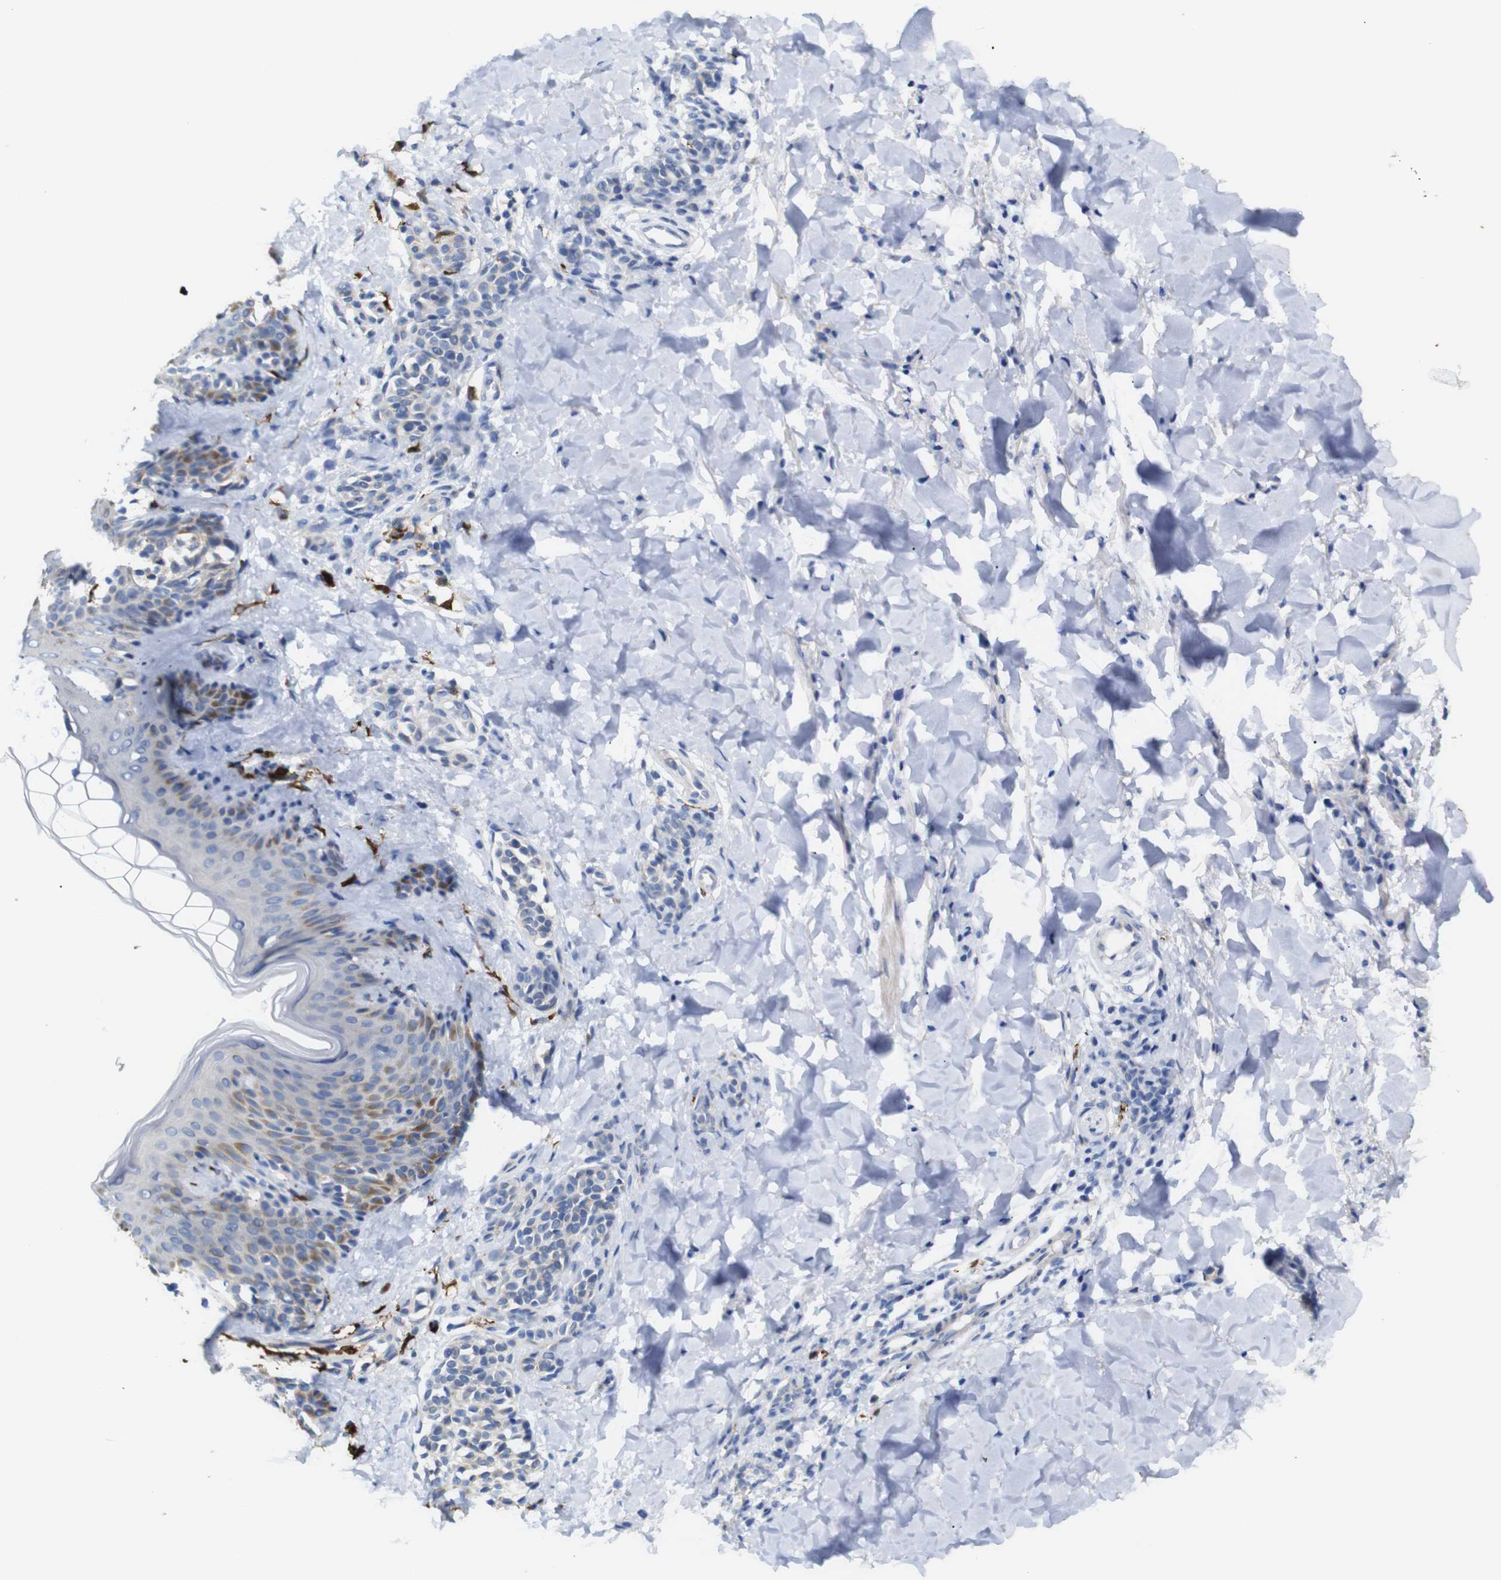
{"staining": {"intensity": "negative", "quantity": "none", "location": "none"}, "tissue": "skin", "cell_type": "Fibroblasts", "image_type": "normal", "snomed": [{"axis": "morphology", "description": "Normal tissue, NOS"}, {"axis": "topography", "description": "Skin"}], "caption": "Protein analysis of unremarkable skin shows no significant staining in fibroblasts. (DAB (3,3'-diaminobenzidine) immunohistochemistry visualized using brightfield microscopy, high magnification).", "gene": "ALOX15", "patient": {"sex": "male", "age": 16}}